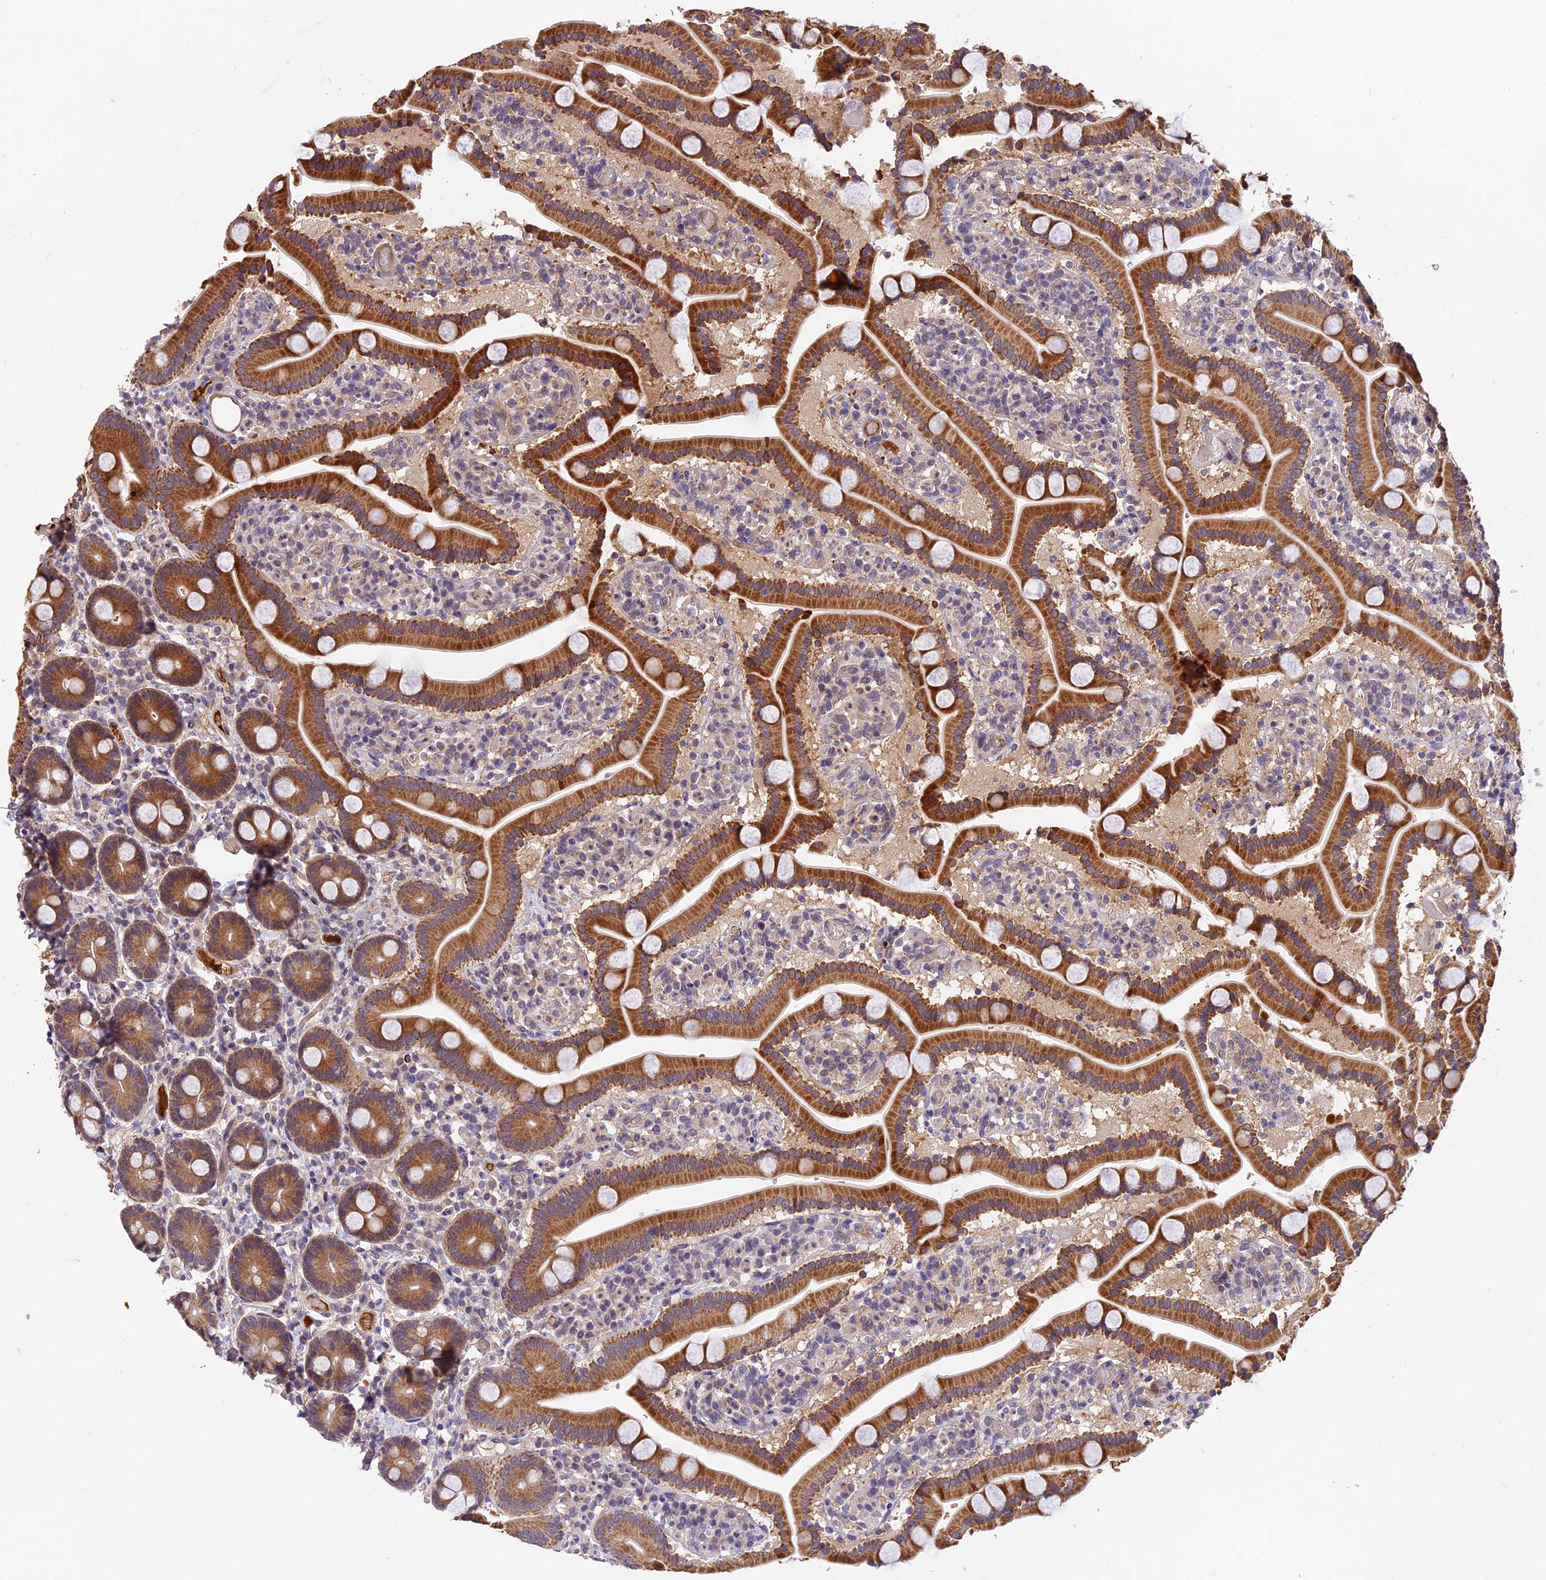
{"staining": {"intensity": "moderate", "quantity": ">75%", "location": "cytoplasmic/membranous"}, "tissue": "duodenum", "cell_type": "Glandular cells", "image_type": "normal", "snomed": [{"axis": "morphology", "description": "Normal tissue, NOS"}, {"axis": "topography", "description": "Duodenum"}], "caption": "Immunohistochemistry (IHC) staining of unremarkable duodenum, which displays medium levels of moderate cytoplasmic/membranous positivity in about >75% of glandular cells indicating moderate cytoplasmic/membranous protein expression. The staining was performed using DAB (brown) for protein detection and nuclei were counterstained in hematoxylin (blue).", "gene": "PHAF1", "patient": {"sex": "male", "age": 55}}